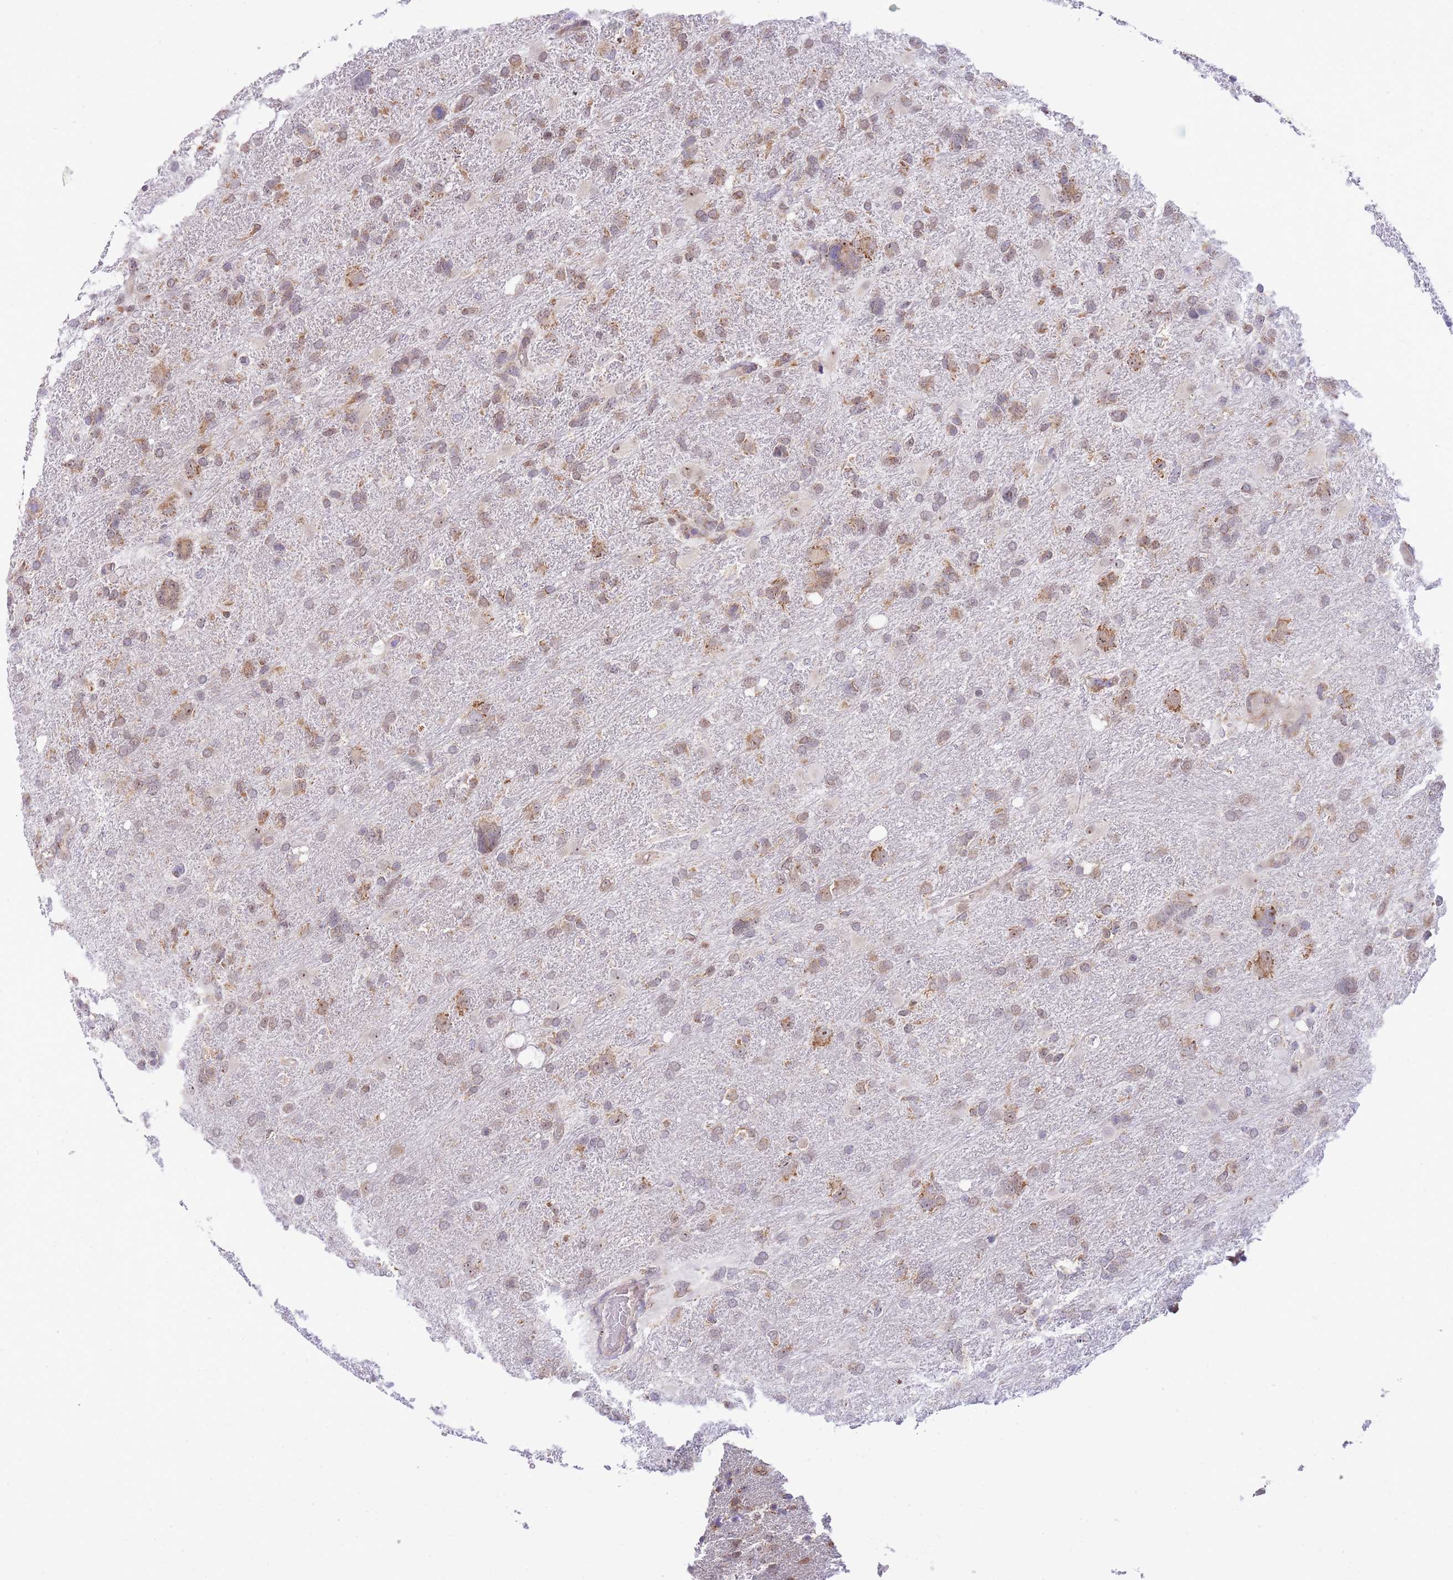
{"staining": {"intensity": "moderate", "quantity": "25%-75%", "location": "cytoplasmic/membranous"}, "tissue": "glioma", "cell_type": "Tumor cells", "image_type": "cancer", "snomed": [{"axis": "morphology", "description": "Glioma, malignant, High grade"}, {"axis": "topography", "description": "Brain"}], "caption": "Immunohistochemistry of high-grade glioma (malignant) shows medium levels of moderate cytoplasmic/membranous positivity in approximately 25%-75% of tumor cells.", "gene": "EXOSC8", "patient": {"sex": "male", "age": 61}}